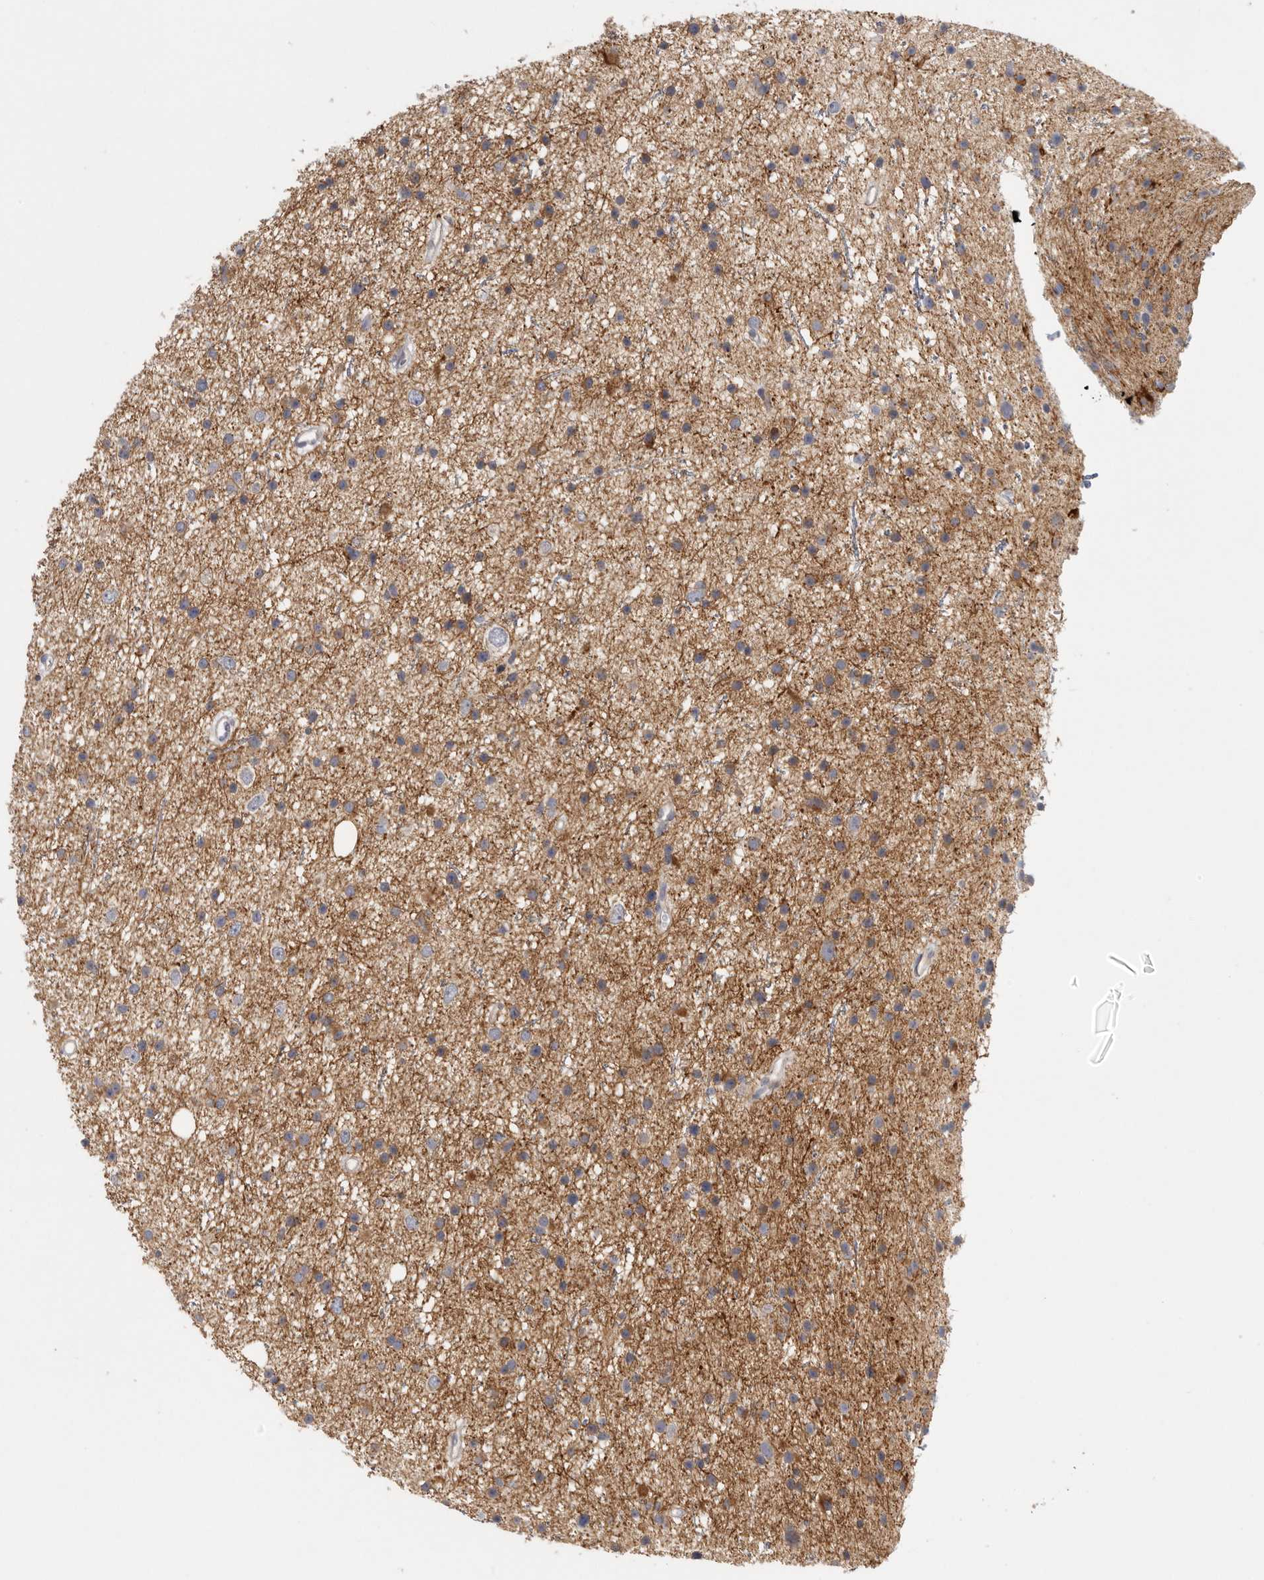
{"staining": {"intensity": "moderate", "quantity": ">75%", "location": "cytoplasmic/membranous"}, "tissue": "glioma", "cell_type": "Tumor cells", "image_type": "cancer", "snomed": [{"axis": "morphology", "description": "Glioma, malignant, Low grade"}, {"axis": "topography", "description": "Cerebral cortex"}], "caption": "A histopathology image of malignant glioma (low-grade) stained for a protein reveals moderate cytoplasmic/membranous brown staining in tumor cells.", "gene": "CFAP298", "patient": {"sex": "female", "age": 39}}